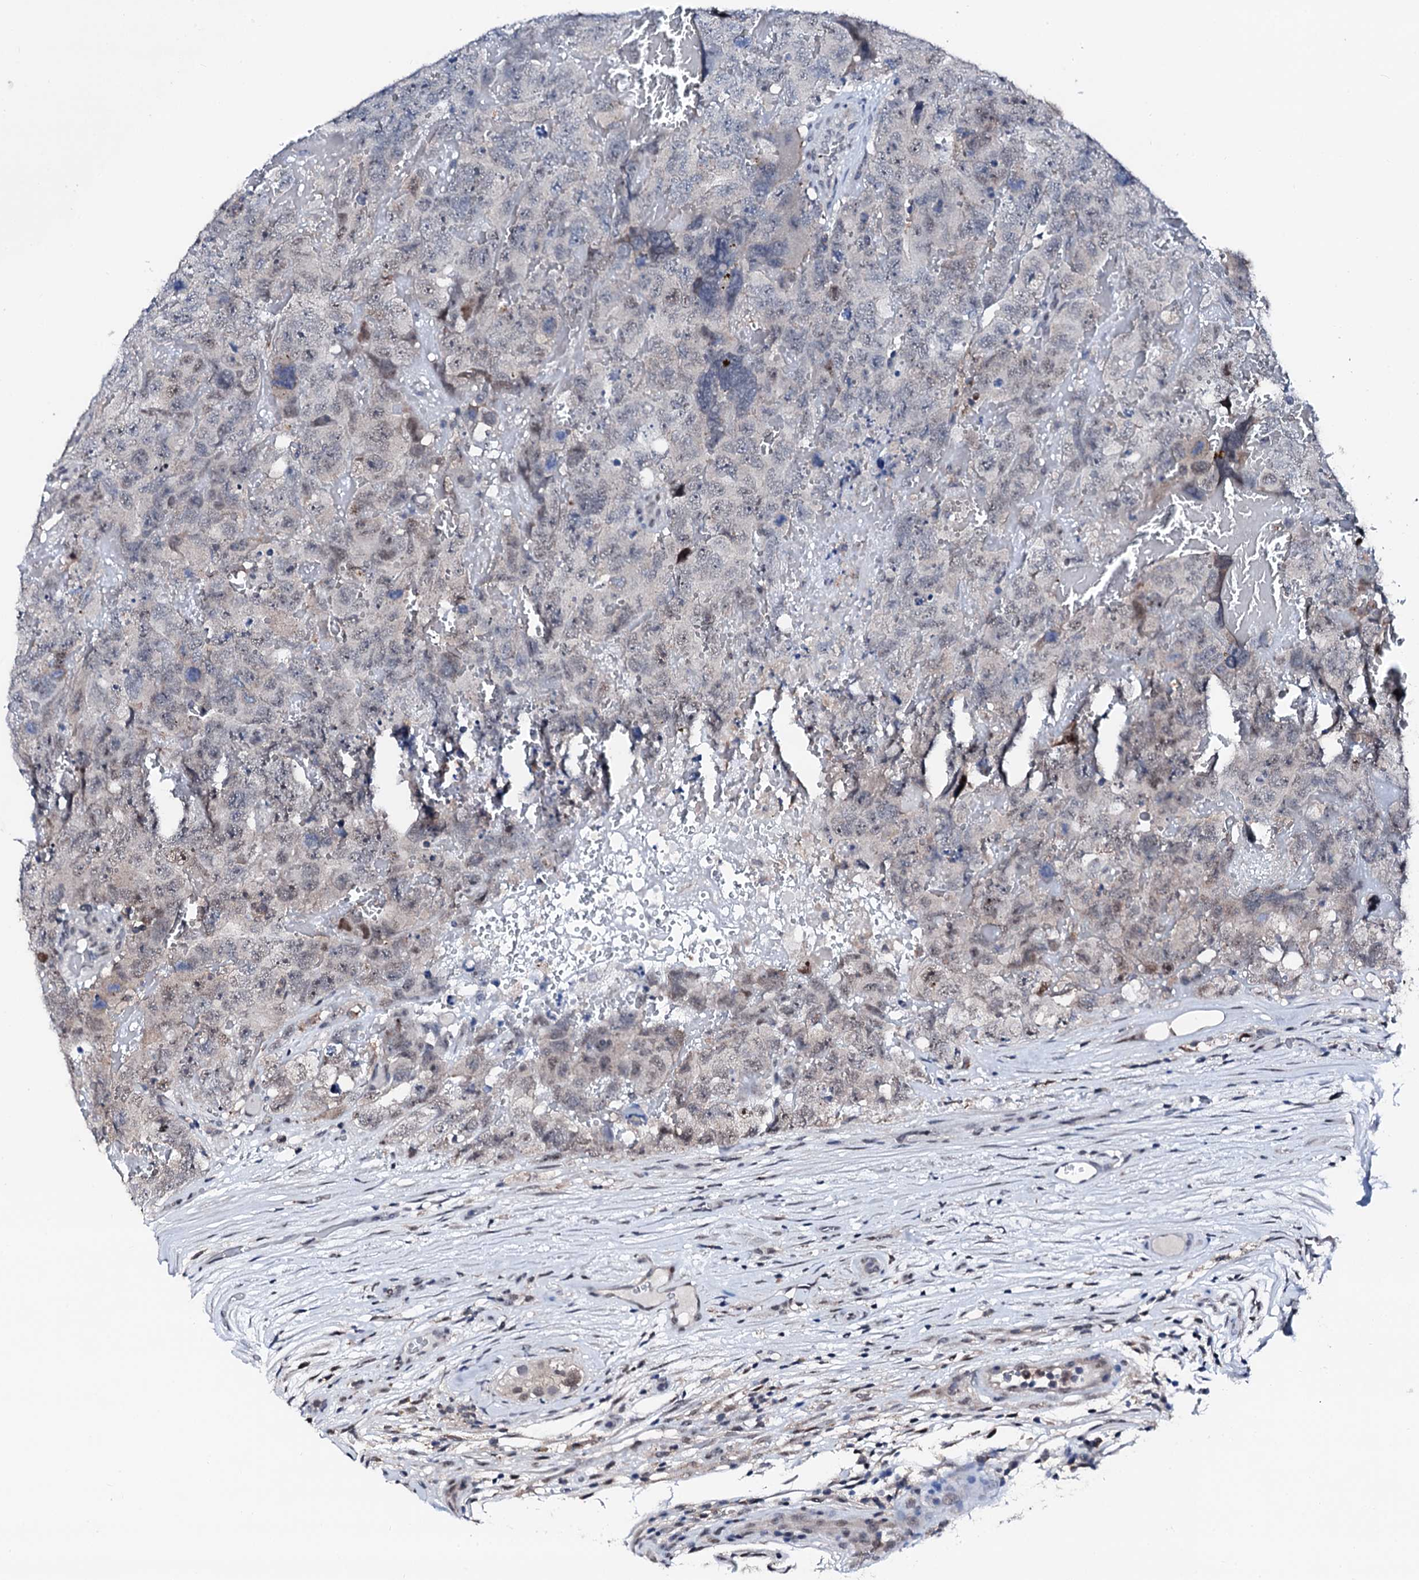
{"staining": {"intensity": "weak", "quantity": "<25%", "location": "nuclear"}, "tissue": "testis cancer", "cell_type": "Tumor cells", "image_type": "cancer", "snomed": [{"axis": "morphology", "description": "Carcinoma, Embryonal, NOS"}, {"axis": "topography", "description": "Testis"}], "caption": "The micrograph demonstrates no staining of tumor cells in embryonal carcinoma (testis).", "gene": "TRAFD1", "patient": {"sex": "male", "age": 45}}